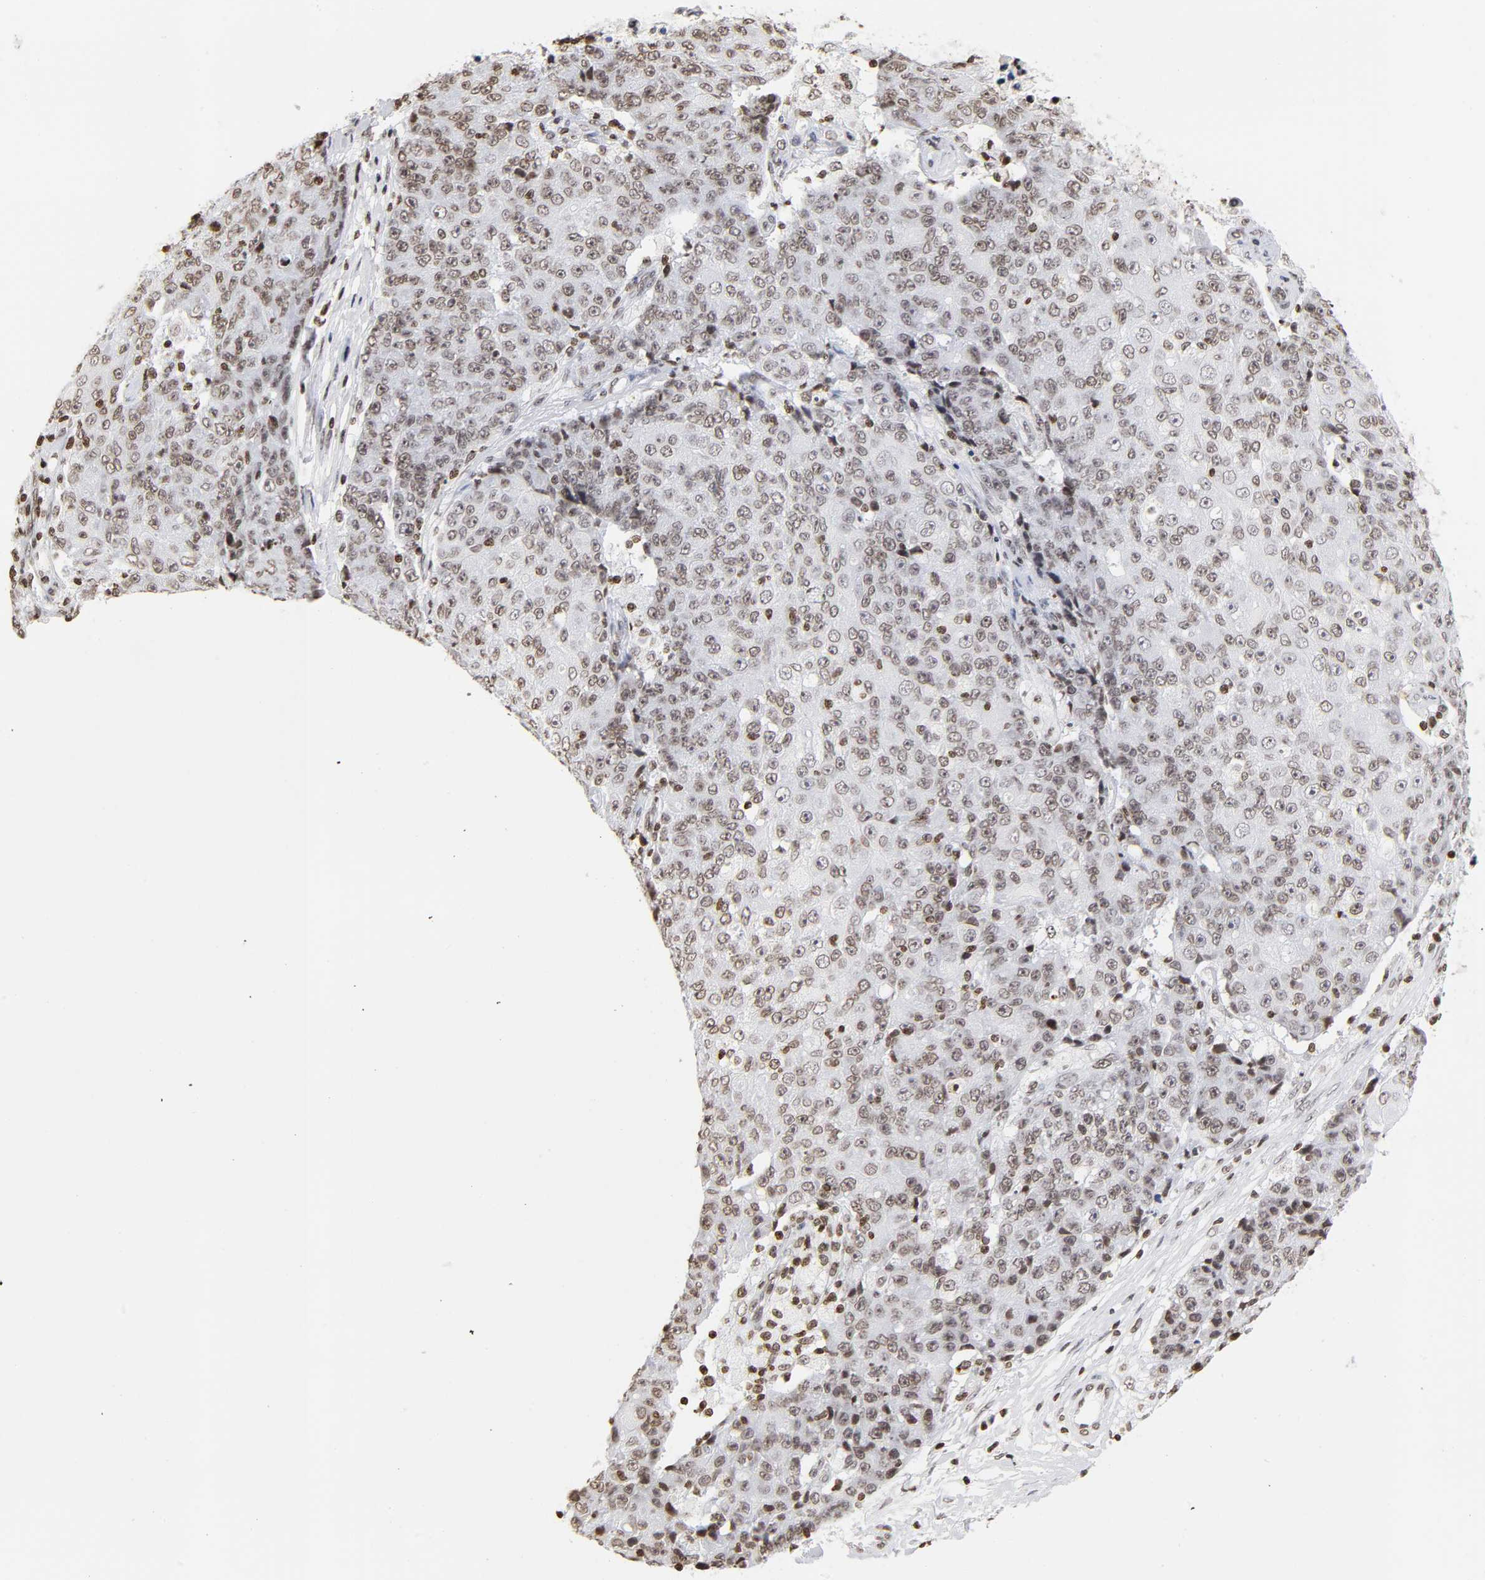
{"staining": {"intensity": "weak", "quantity": ">75%", "location": "nuclear"}, "tissue": "ovarian cancer", "cell_type": "Tumor cells", "image_type": "cancer", "snomed": [{"axis": "morphology", "description": "Carcinoma, endometroid"}, {"axis": "topography", "description": "Ovary"}], "caption": "Weak nuclear positivity for a protein is seen in approximately >75% of tumor cells of ovarian cancer using immunohistochemistry.", "gene": "H2AC12", "patient": {"sex": "female", "age": 42}}